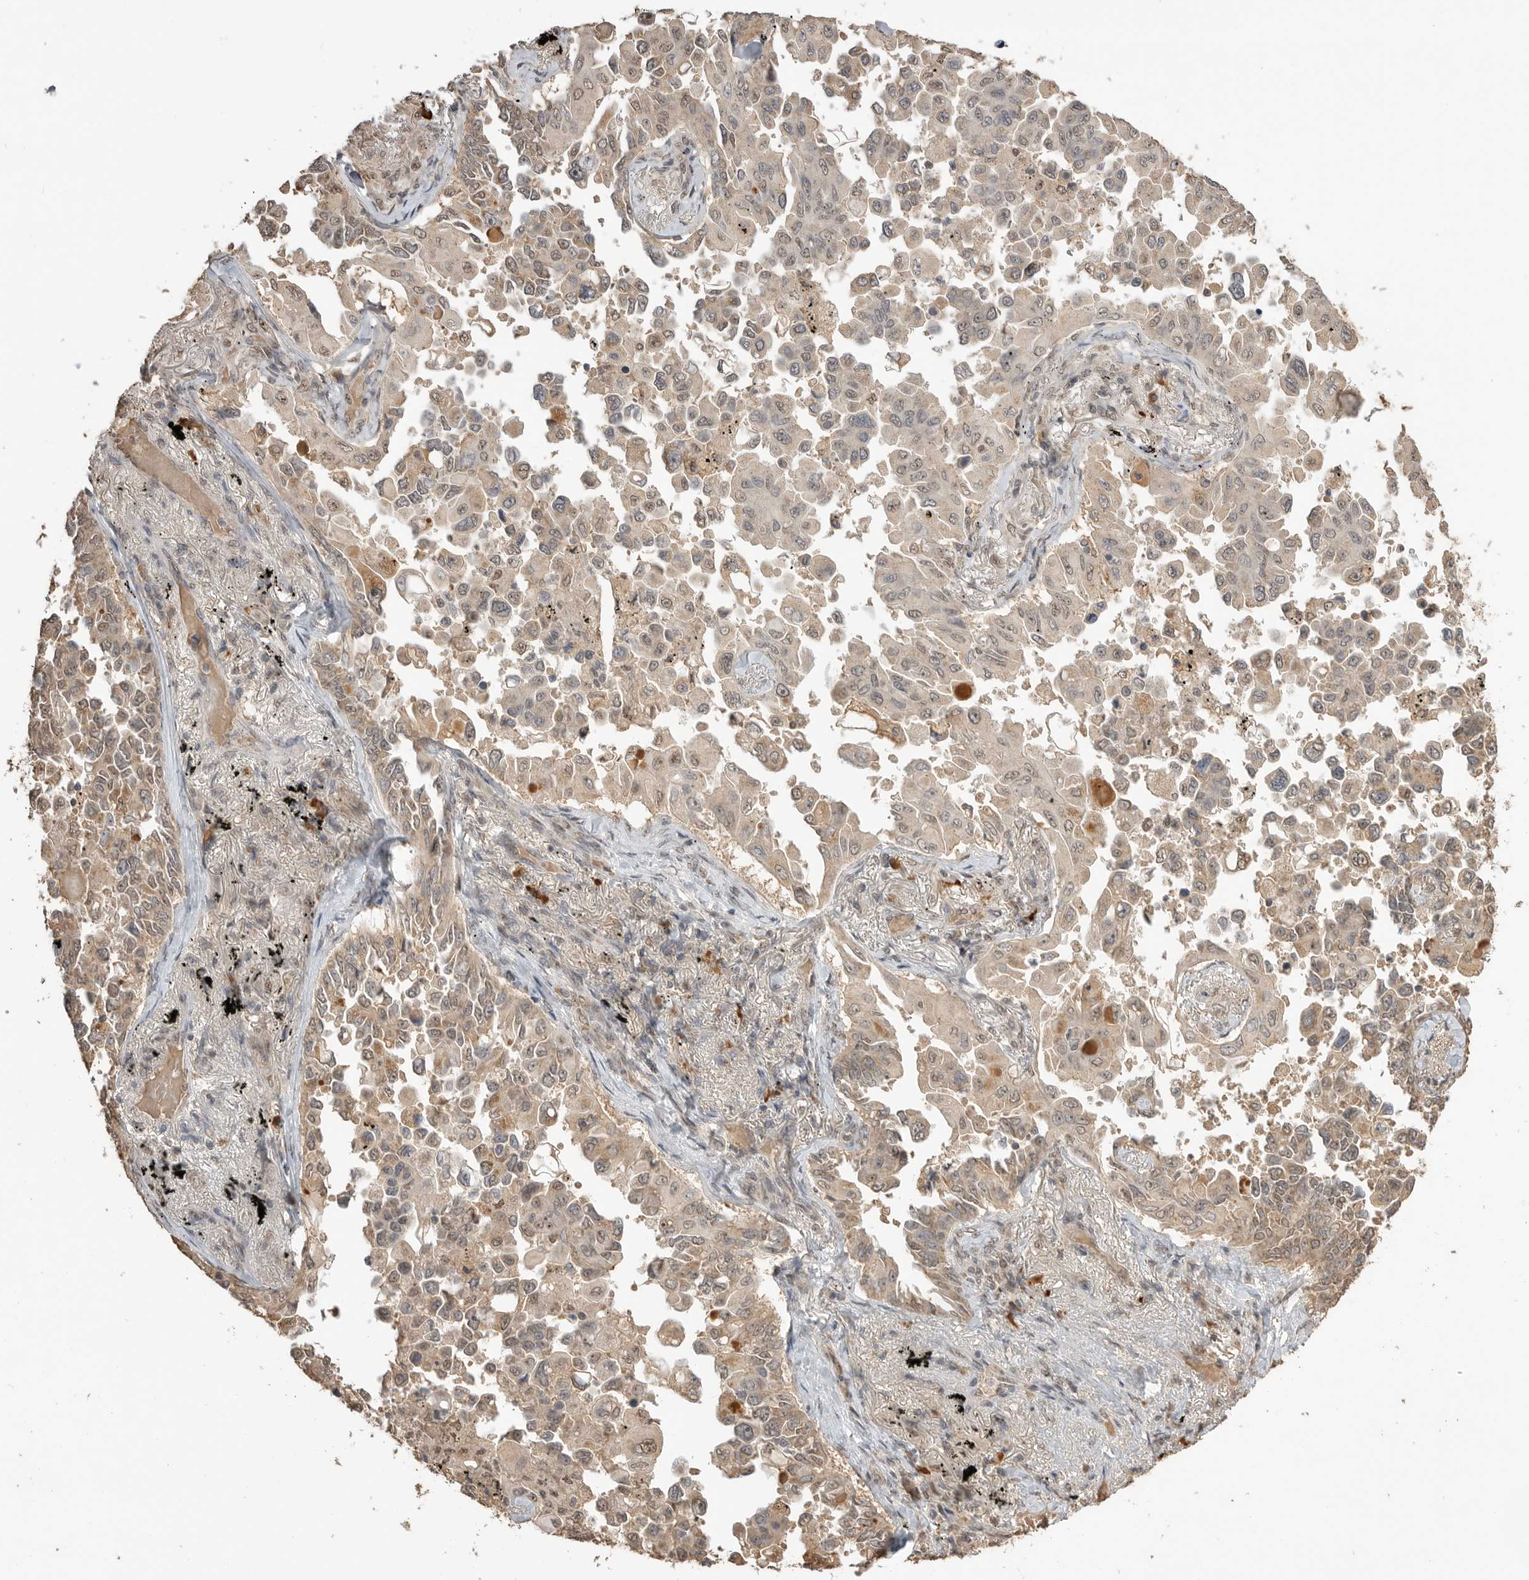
{"staining": {"intensity": "weak", "quantity": ">75%", "location": "cytoplasmic/membranous,nuclear"}, "tissue": "lung cancer", "cell_type": "Tumor cells", "image_type": "cancer", "snomed": [{"axis": "morphology", "description": "Adenocarcinoma, NOS"}, {"axis": "topography", "description": "Lung"}], "caption": "Immunohistochemistry (IHC) micrograph of human adenocarcinoma (lung) stained for a protein (brown), which demonstrates low levels of weak cytoplasmic/membranous and nuclear staining in approximately >75% of tumor cells.", "gene": "ASPSCR1", "patient": {"sex": "female", "age": 67}}